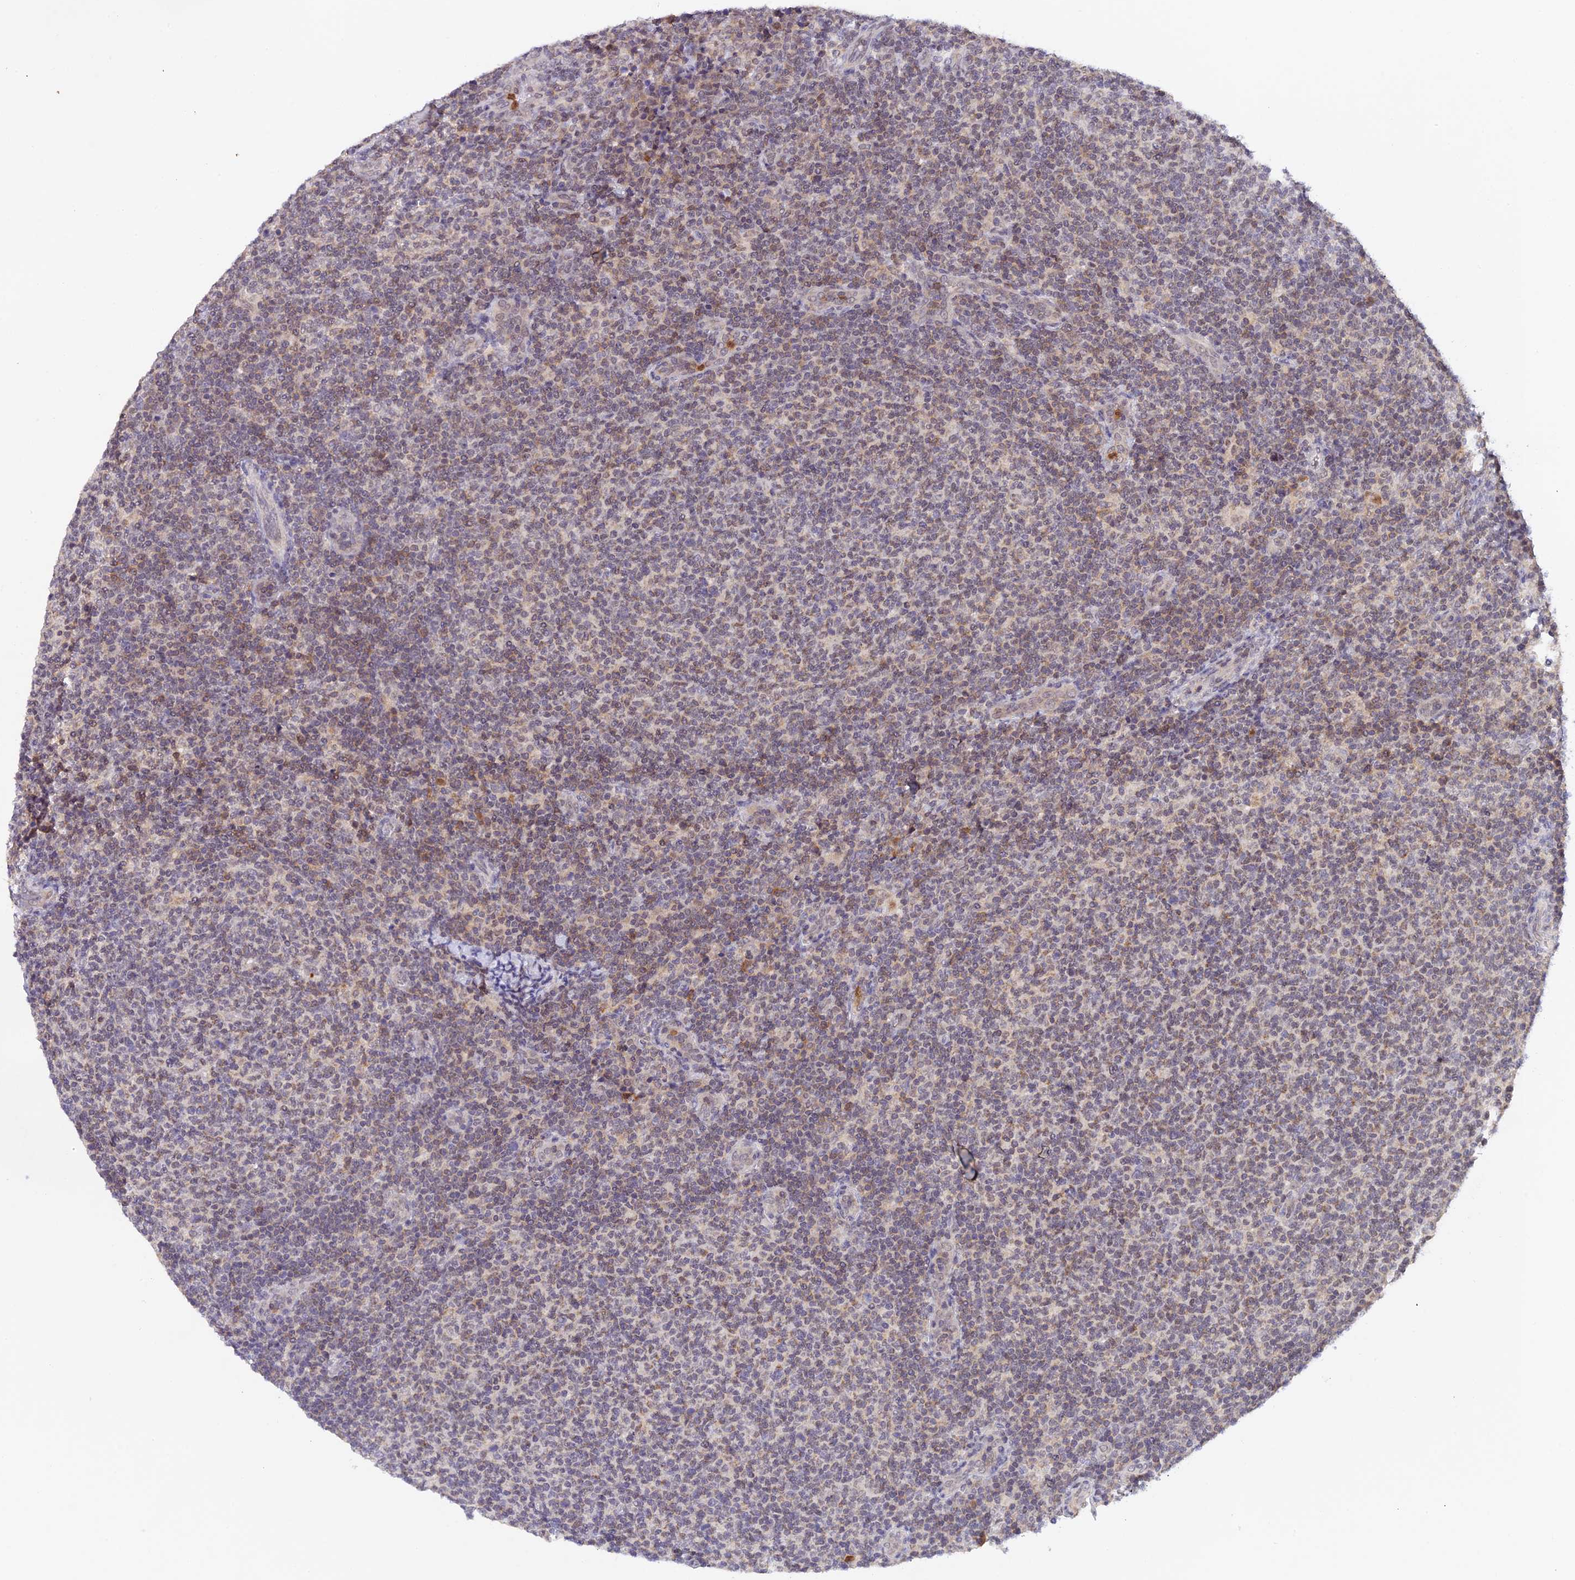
{"staining": {"intensity": "weak", "quantity": "<25%", "location": "cytoplasmic/membranous"}, "tissue": "lymphoma", "cell_type": "Tumor cells", "image_type": "cancer", "snomed": [{"axis": "morphology", "description": "Malignant lymphoma, non-Hodgkin's type, Low grade"}, {"axis": "topography", "description": "Lymph node"}], "caption": "Immunohistochemical staining of human malignant lymphoma, non-Hodgkin's type (low-grade) reveals no significant positivity in tumor cells.", "gene": "PEX16", "patient": {"sex": "male", "age": 66}}